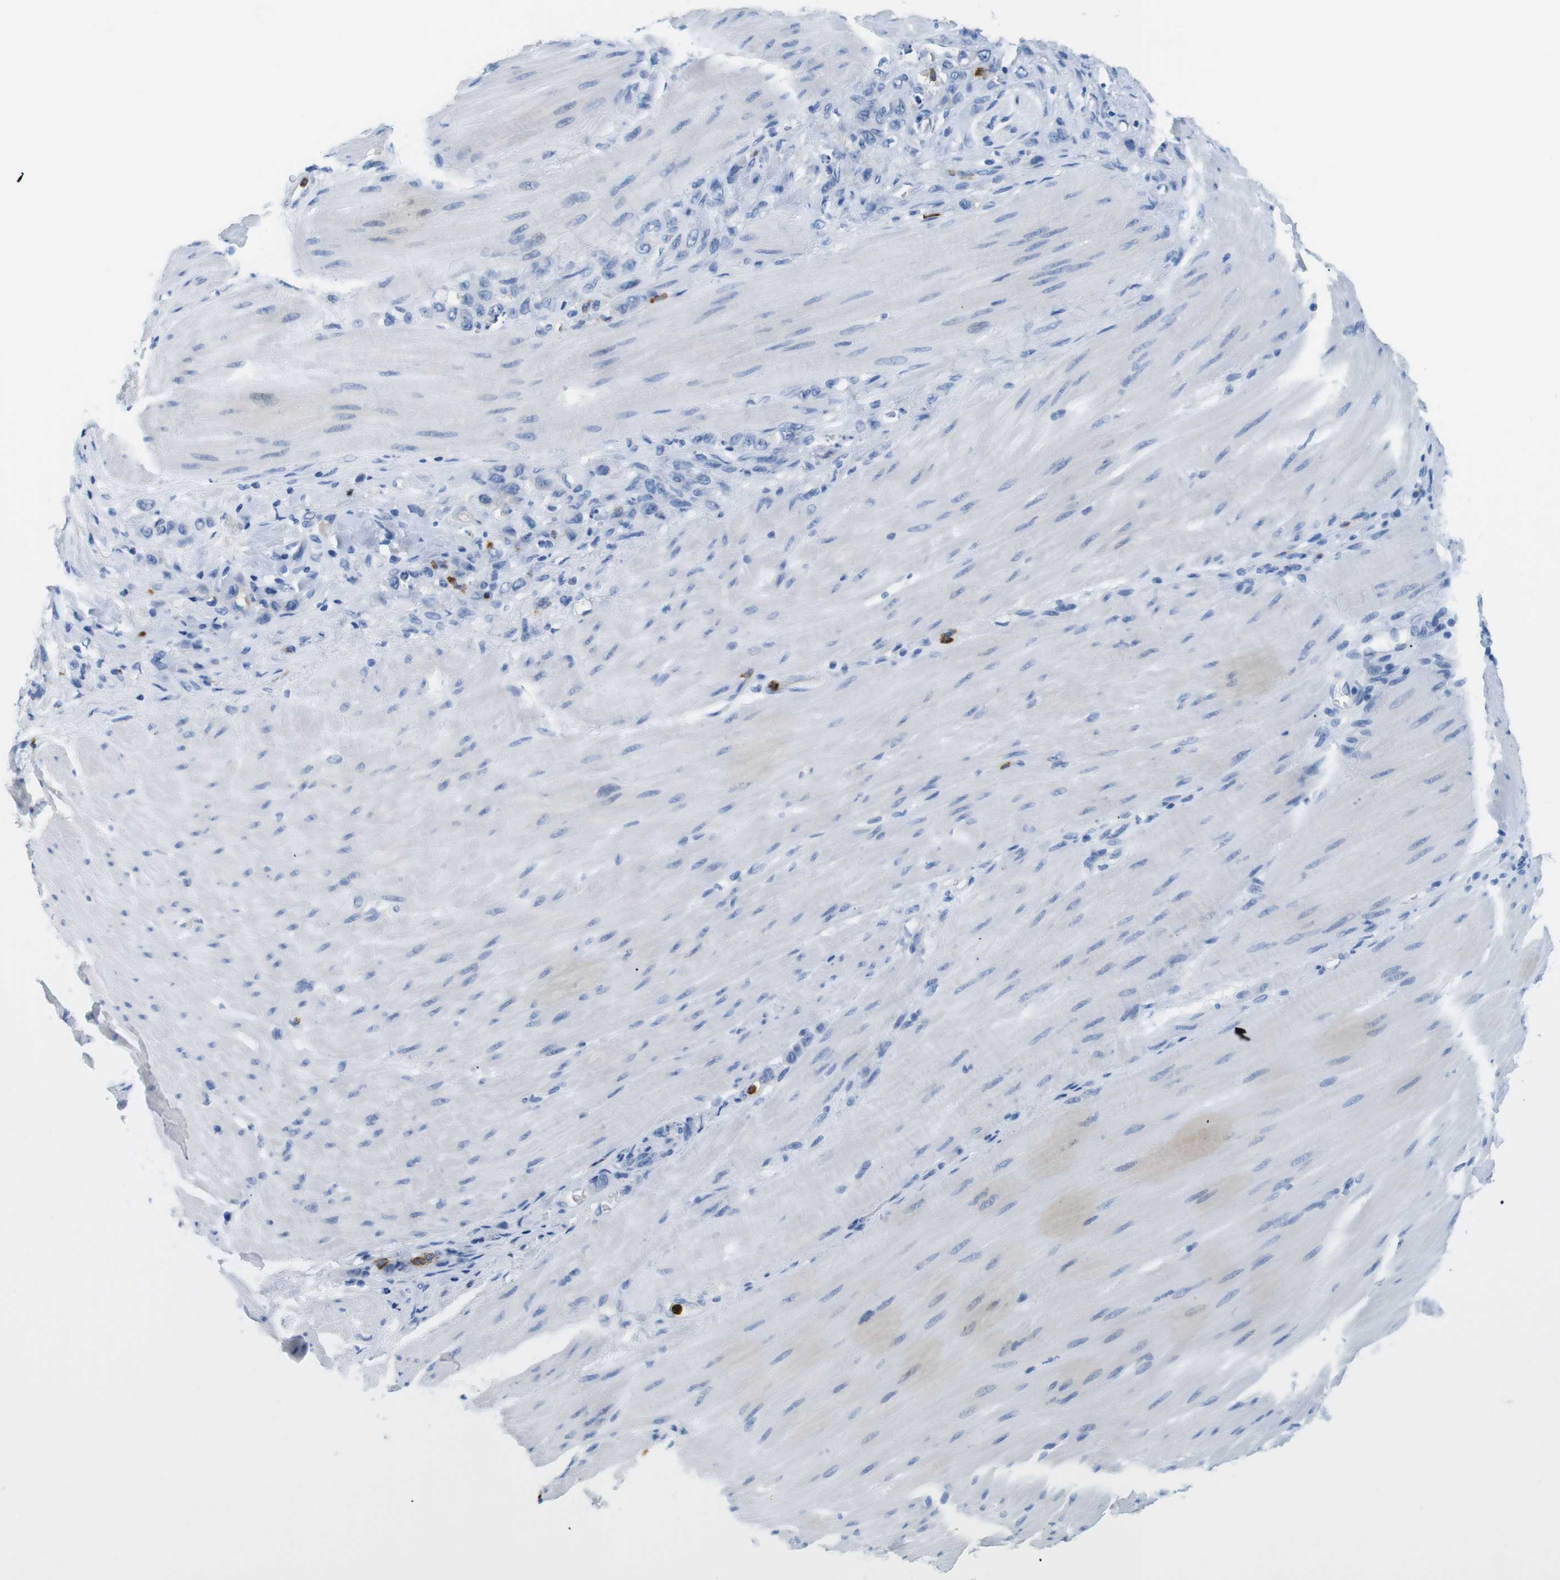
{"staining": {"intensity": "negative", "quantity": "none", "location": "none"}, "tissue": "stomach cancer", "cell_type": "Tumor cells", "image_type": "cancer", "snomed": [{"axis": "morphology", "description": "Normal tissue, NOS"}, {"axis": "morphology", "description": "Adenocarcinoma, NOS"}, {"axis": "topography", "description": "Stomach"}], "caption": "Human stomach cancer stained for a protein using IHC reveals no staining in tumor cells.", "gene": "MCEMP1", "patient": {"sex": "male", "age": 82}}